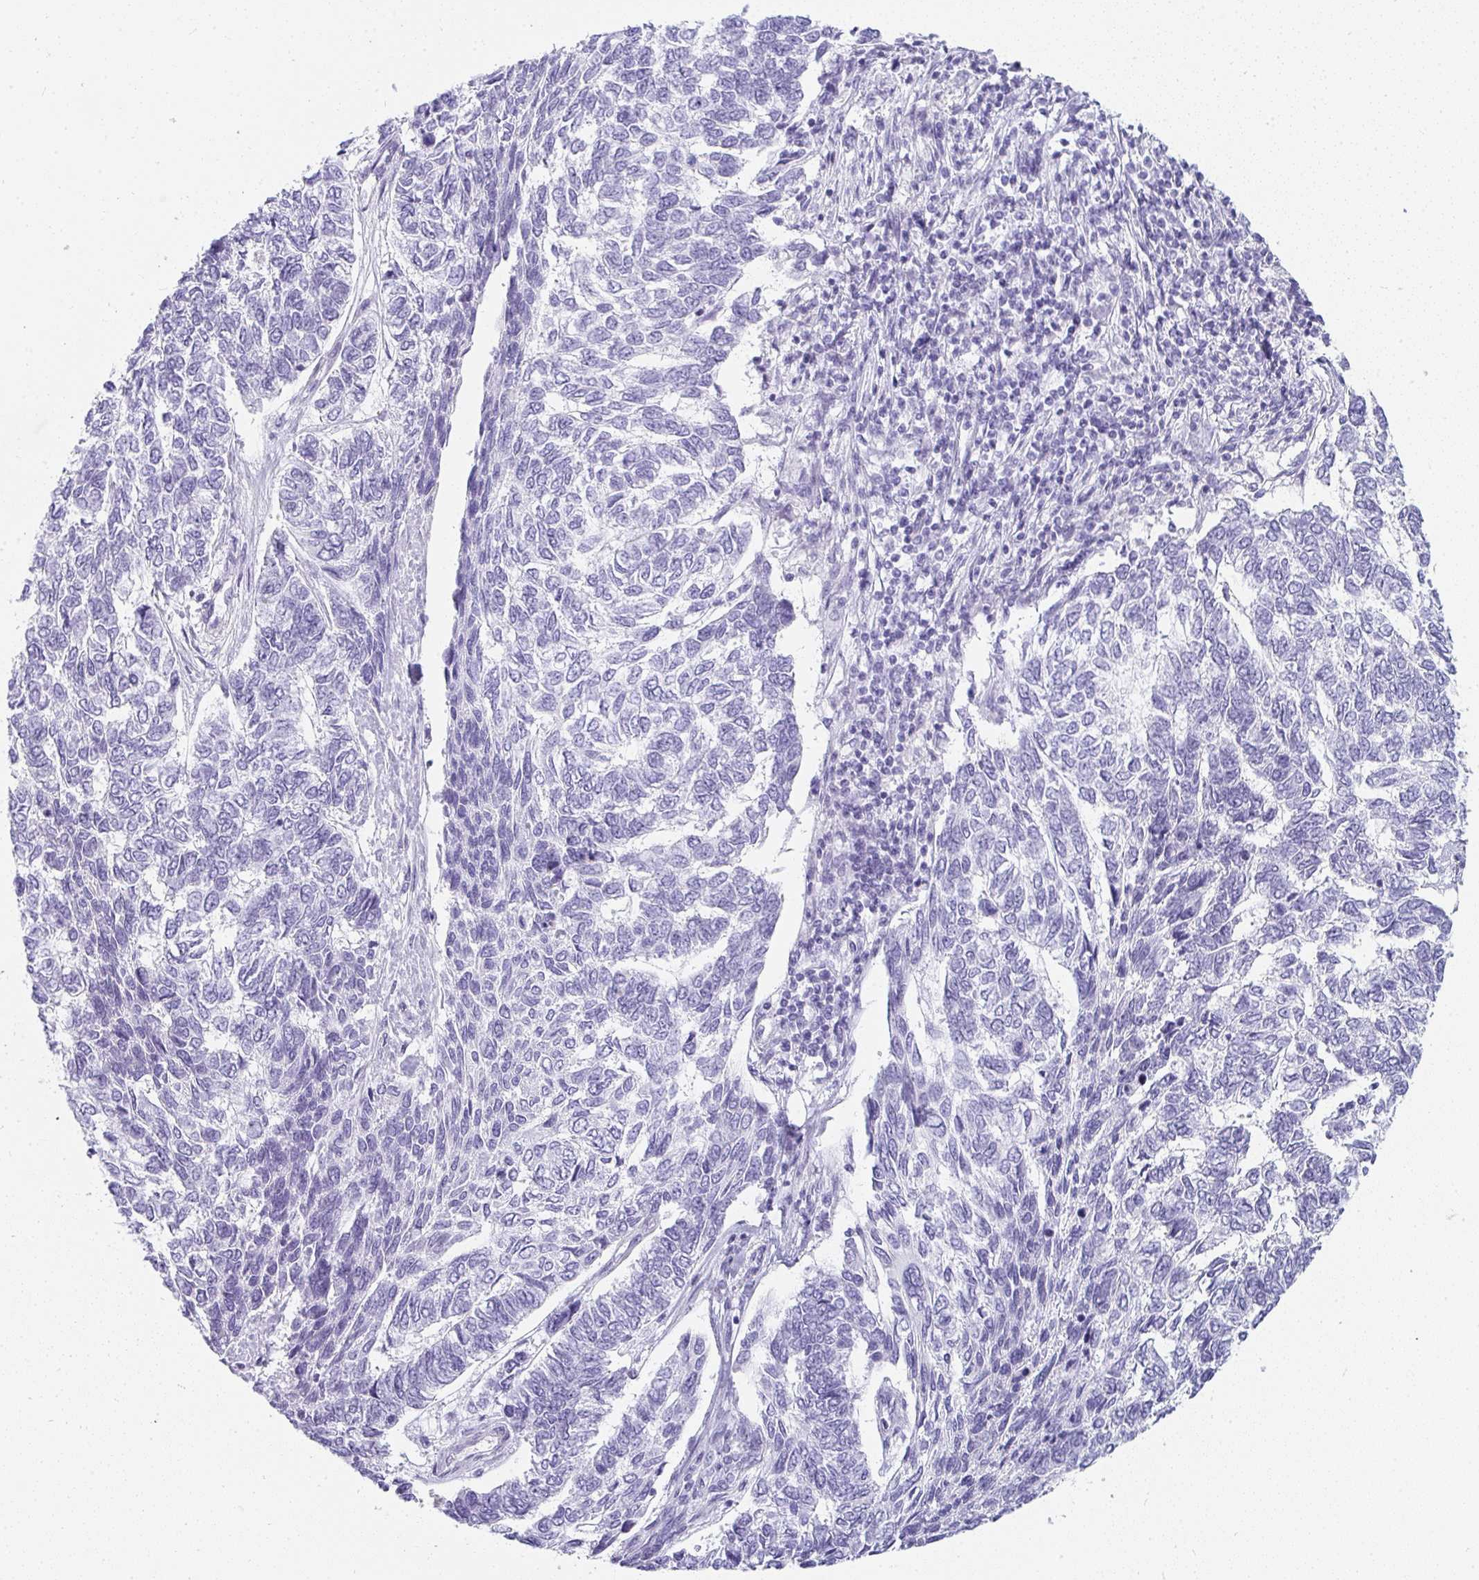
{"staining": {"intensity": "negative", "quantity": "none", "location": "none"}, "tissue": "skin cancer", "cell_type": "Tumor cells", "image_type": "cancer", "snomed": [{"axis": "morphology", "description": "Basal cell carcinoma"}, {"axis": "topography", "description": "Skin"}], "caption": "High power microscopy photomicrograph of an IHC image of skin basal cell carcinoma, revealing no significant positivity in tumor cells.", "gene": "PRND", "patient": {"sex": "female", "age": 65}}